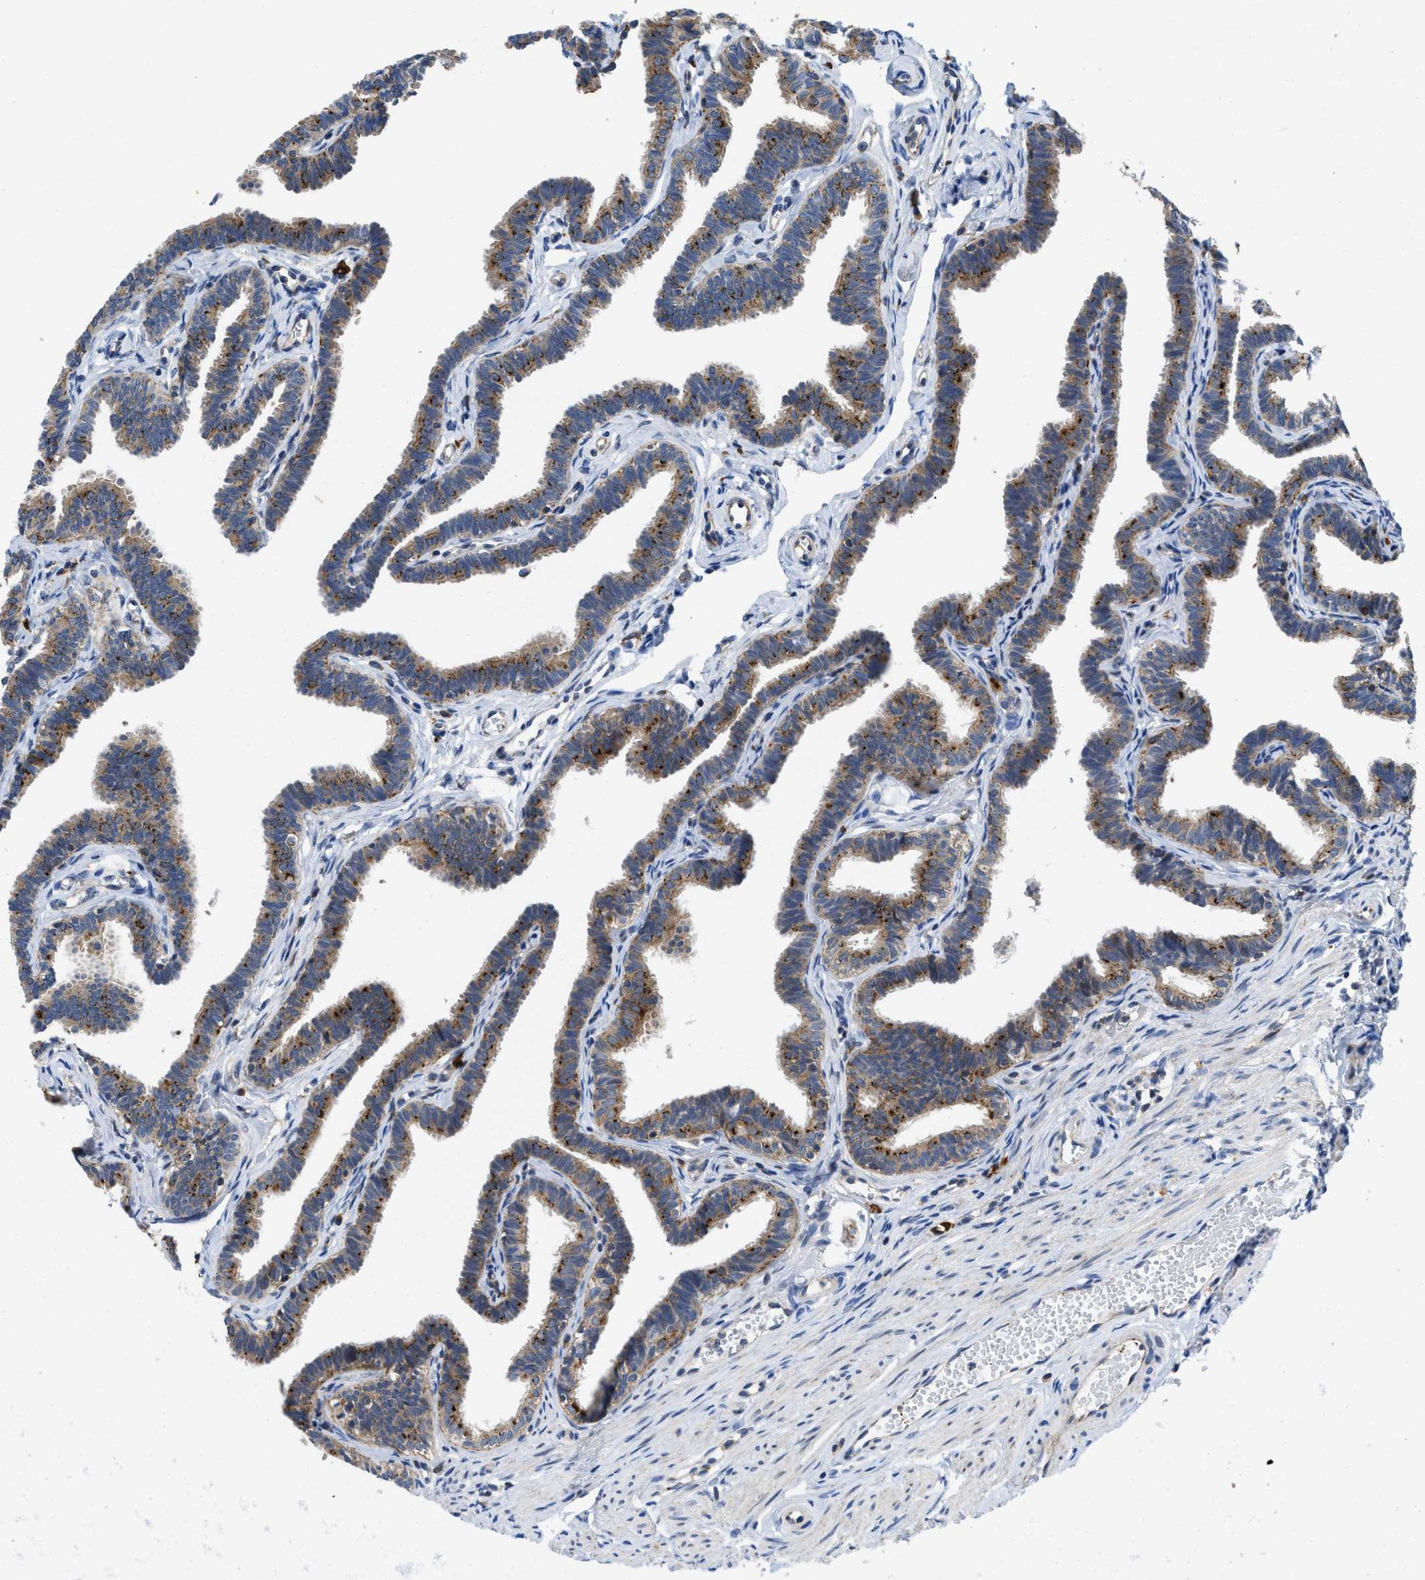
{"staining": {"intensity": "moderate", "quantity": ">75%", "location": "cytoplasmic/membranous"}, "tissue": "fallopian tube", "cell_type": "Glandular cells", "image_type": "normal", "snomed": [{"axis": "morphology", "description": "Normal tissue, NOS"}, {"axis": "topography", "description": "Fallopian tube"}, {"axis": "topography", "description": "Ovary"}], "caption": "Brown immunohistochemical staining in normal human fallopian tube exhibits moderate cytoplasmic/membranous positivity in approximately >75% of glandular cells.", "gene": "ENPP4", "patient": {"sex": "female", "age": 23}}